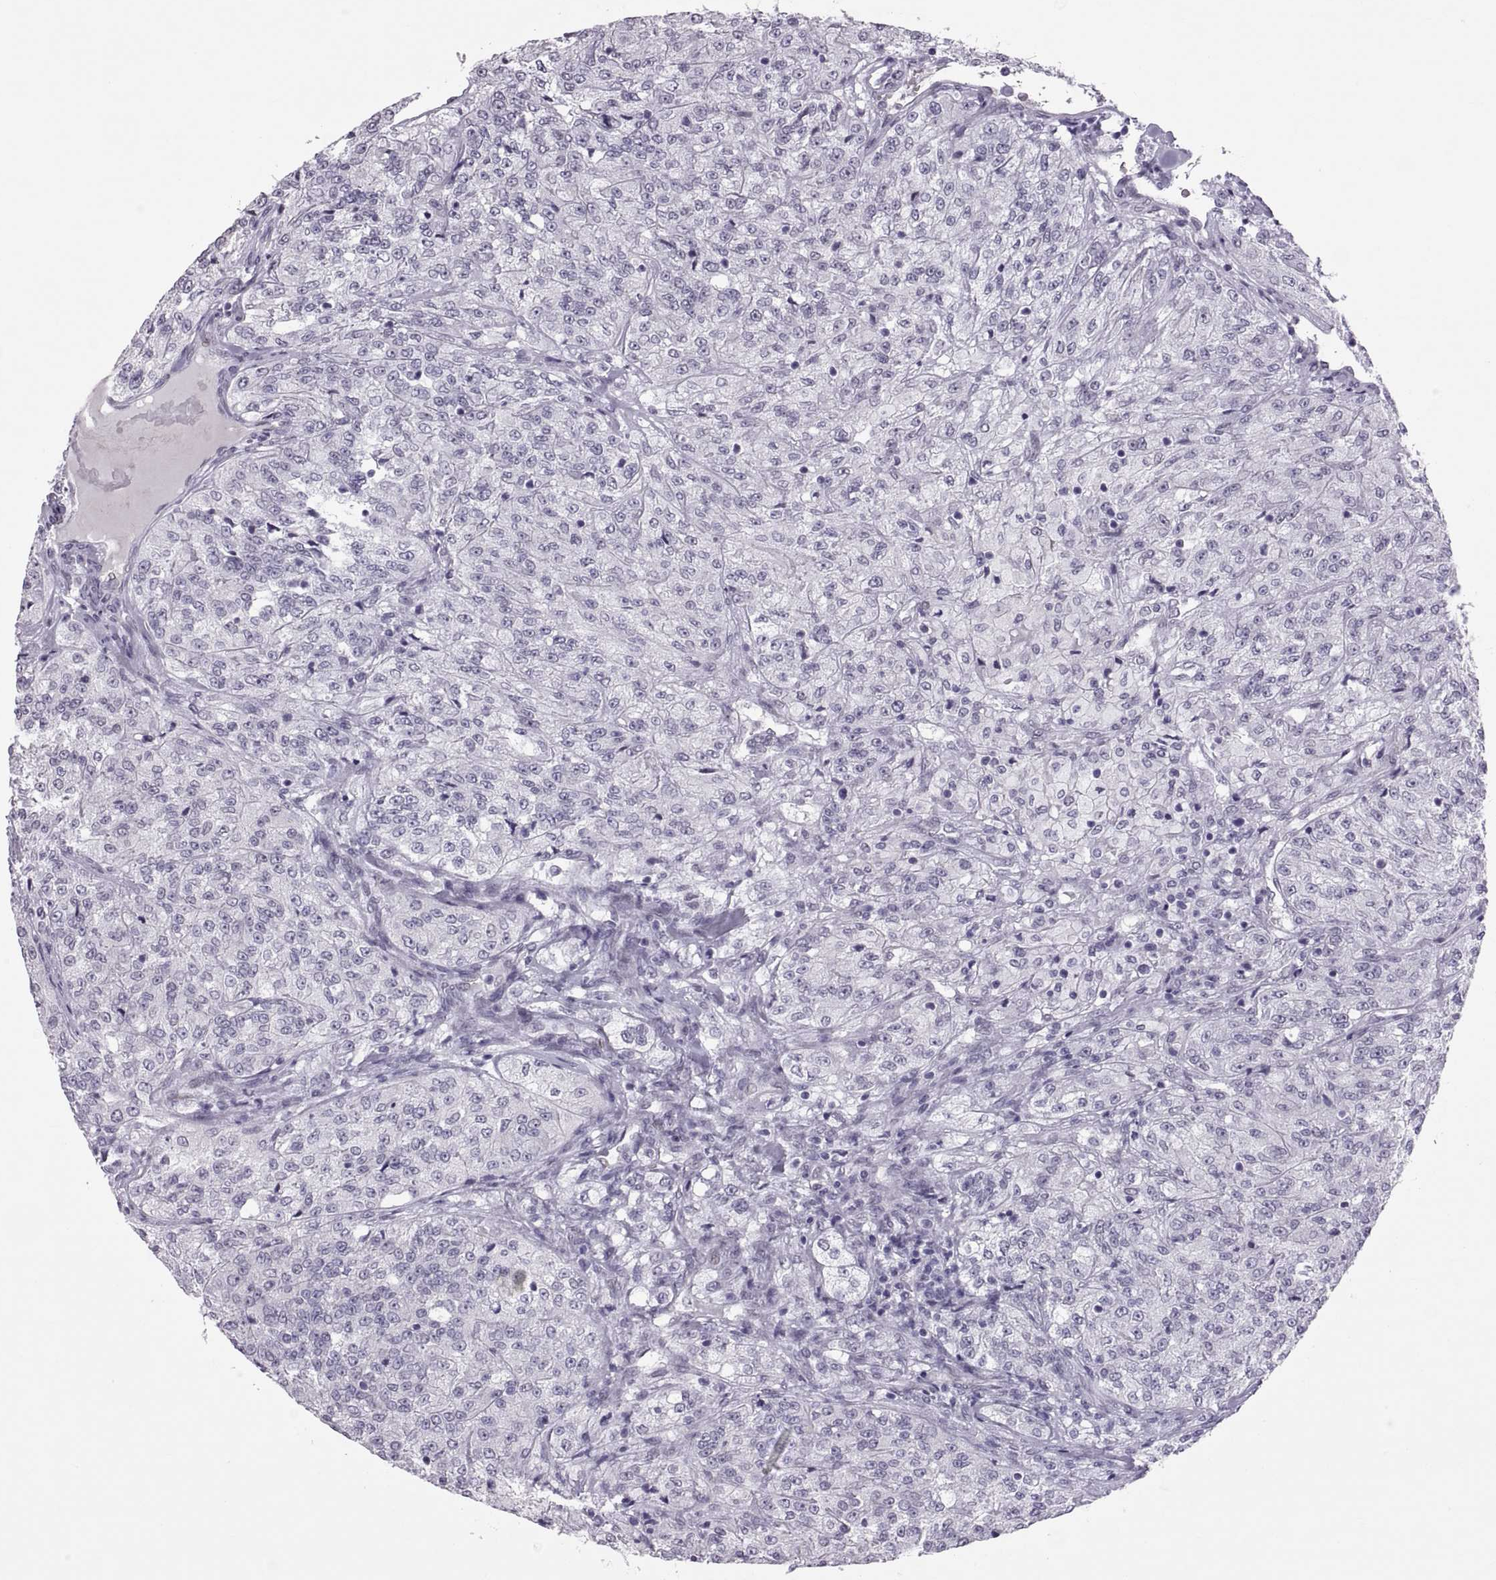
{"staining": {"intensity": "negative", "quantity": "none", "location": "none"}, "tissue": "renal cancer", "cell_type": "Tumor cells", "image_type": "cancer", "snomed": [{"axis": "morphology", "description": "Adenocarcinoma, NOS"}, {"axis": "topography", "description": "Kidney"}], "caption": "An IHC photomicrograph of renal adenocarcinoma is shown. There is no staining in tumor cells of renal adenocarcinoma.", "gene": "KRT77", "patient": {"sex": "female", "age": 63}}